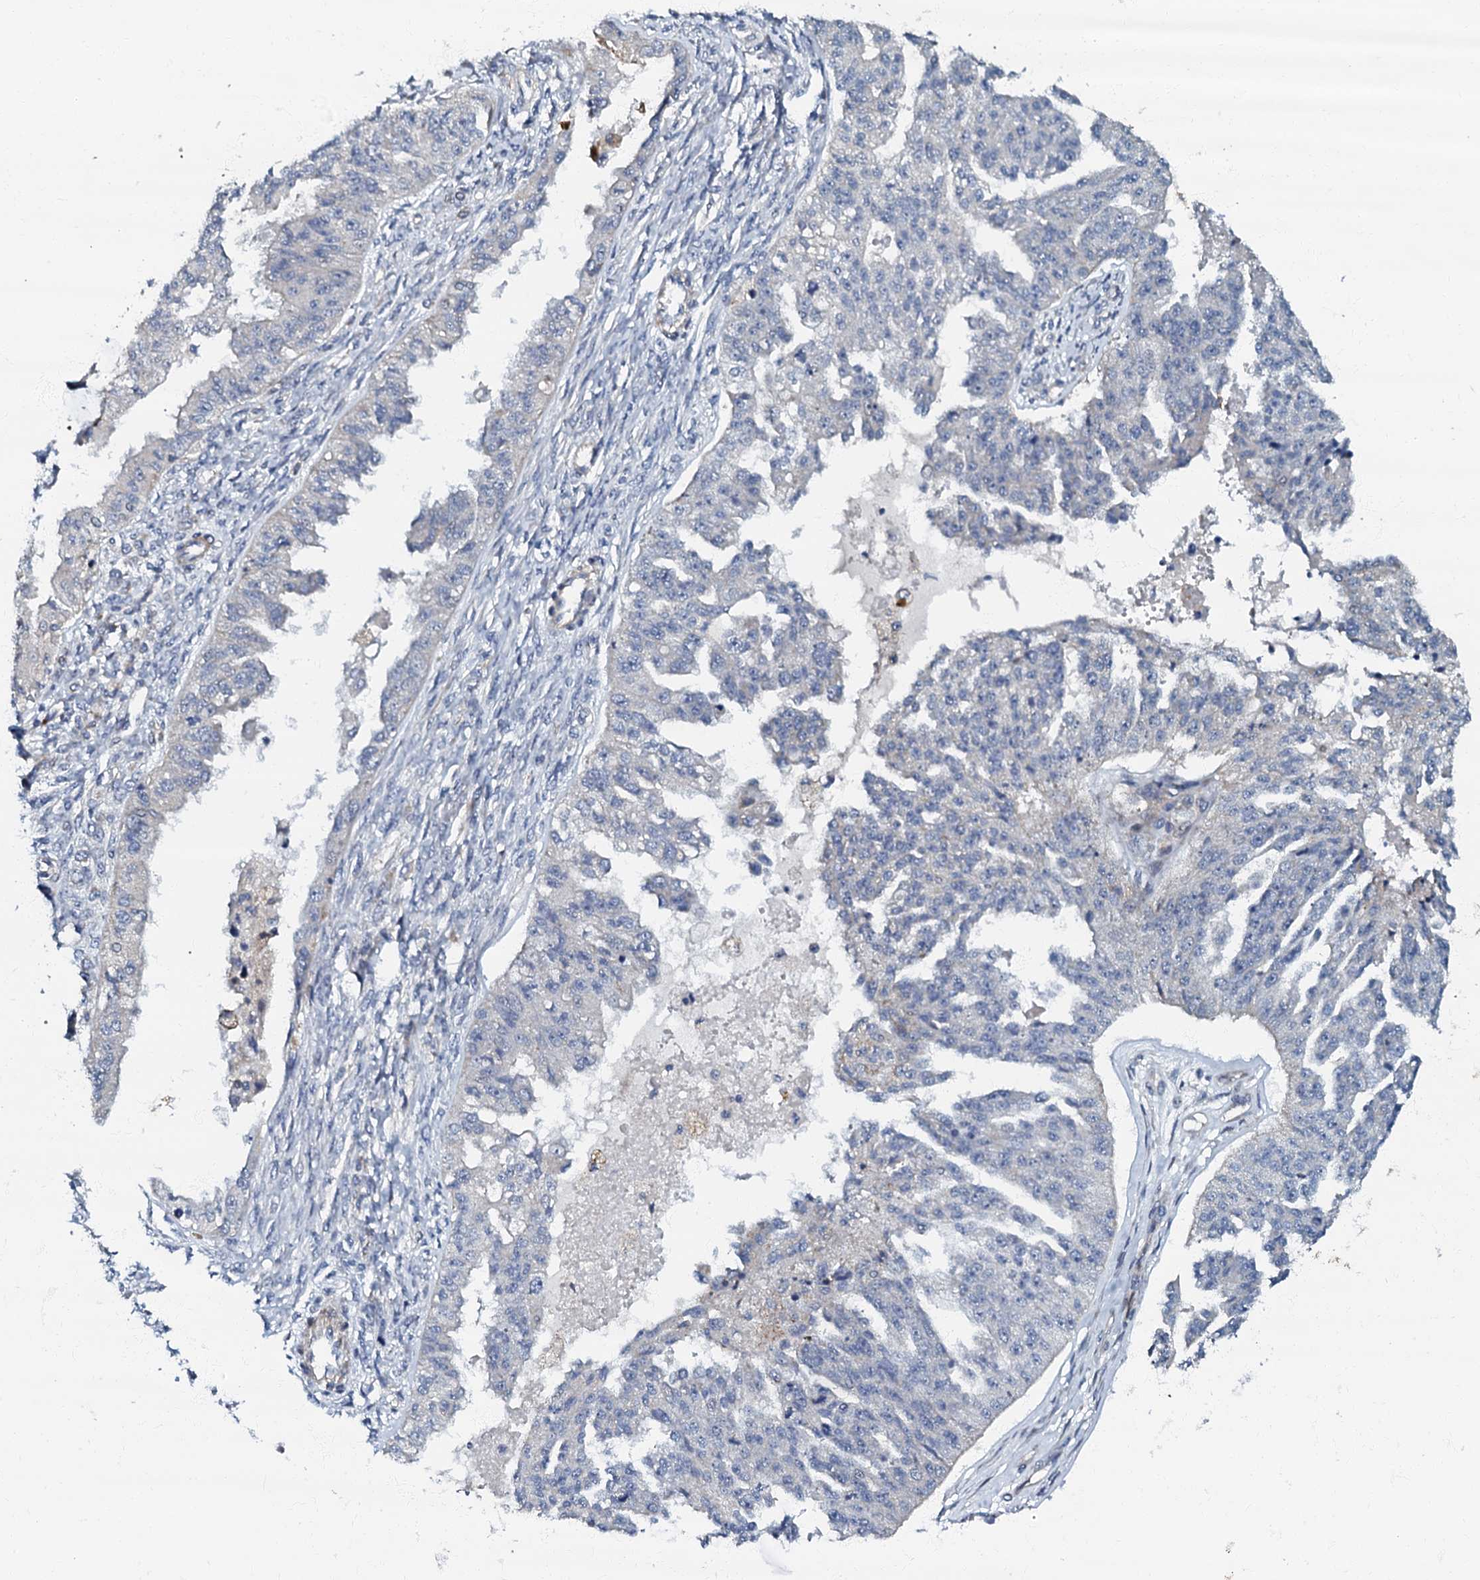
{"staining": {"intensity": "negative", "quantity": "none", "location": "none"}, "tissue": "ovarian cancer", "cell_type": "Tumor cells", "image_type": "cancer", "snomed": [{"axis": "morphology", "description": "Cystadenocarcinoma, serous, NOS"}, {"axis": "topography", "description": "Ovary"}], "caption": "IHC micrograph of human ovarian serous cystadenocarcinoma stained for a protein (brown), which displays no expression in tumor cells. The staining was performed using DAB to visualize the protein expression in brown, while the nuclei were stained in blue with hematoxylin (Magnification: 20x).", "gene": "OLAH", "patient": {"sex": "female", "age": 58}}